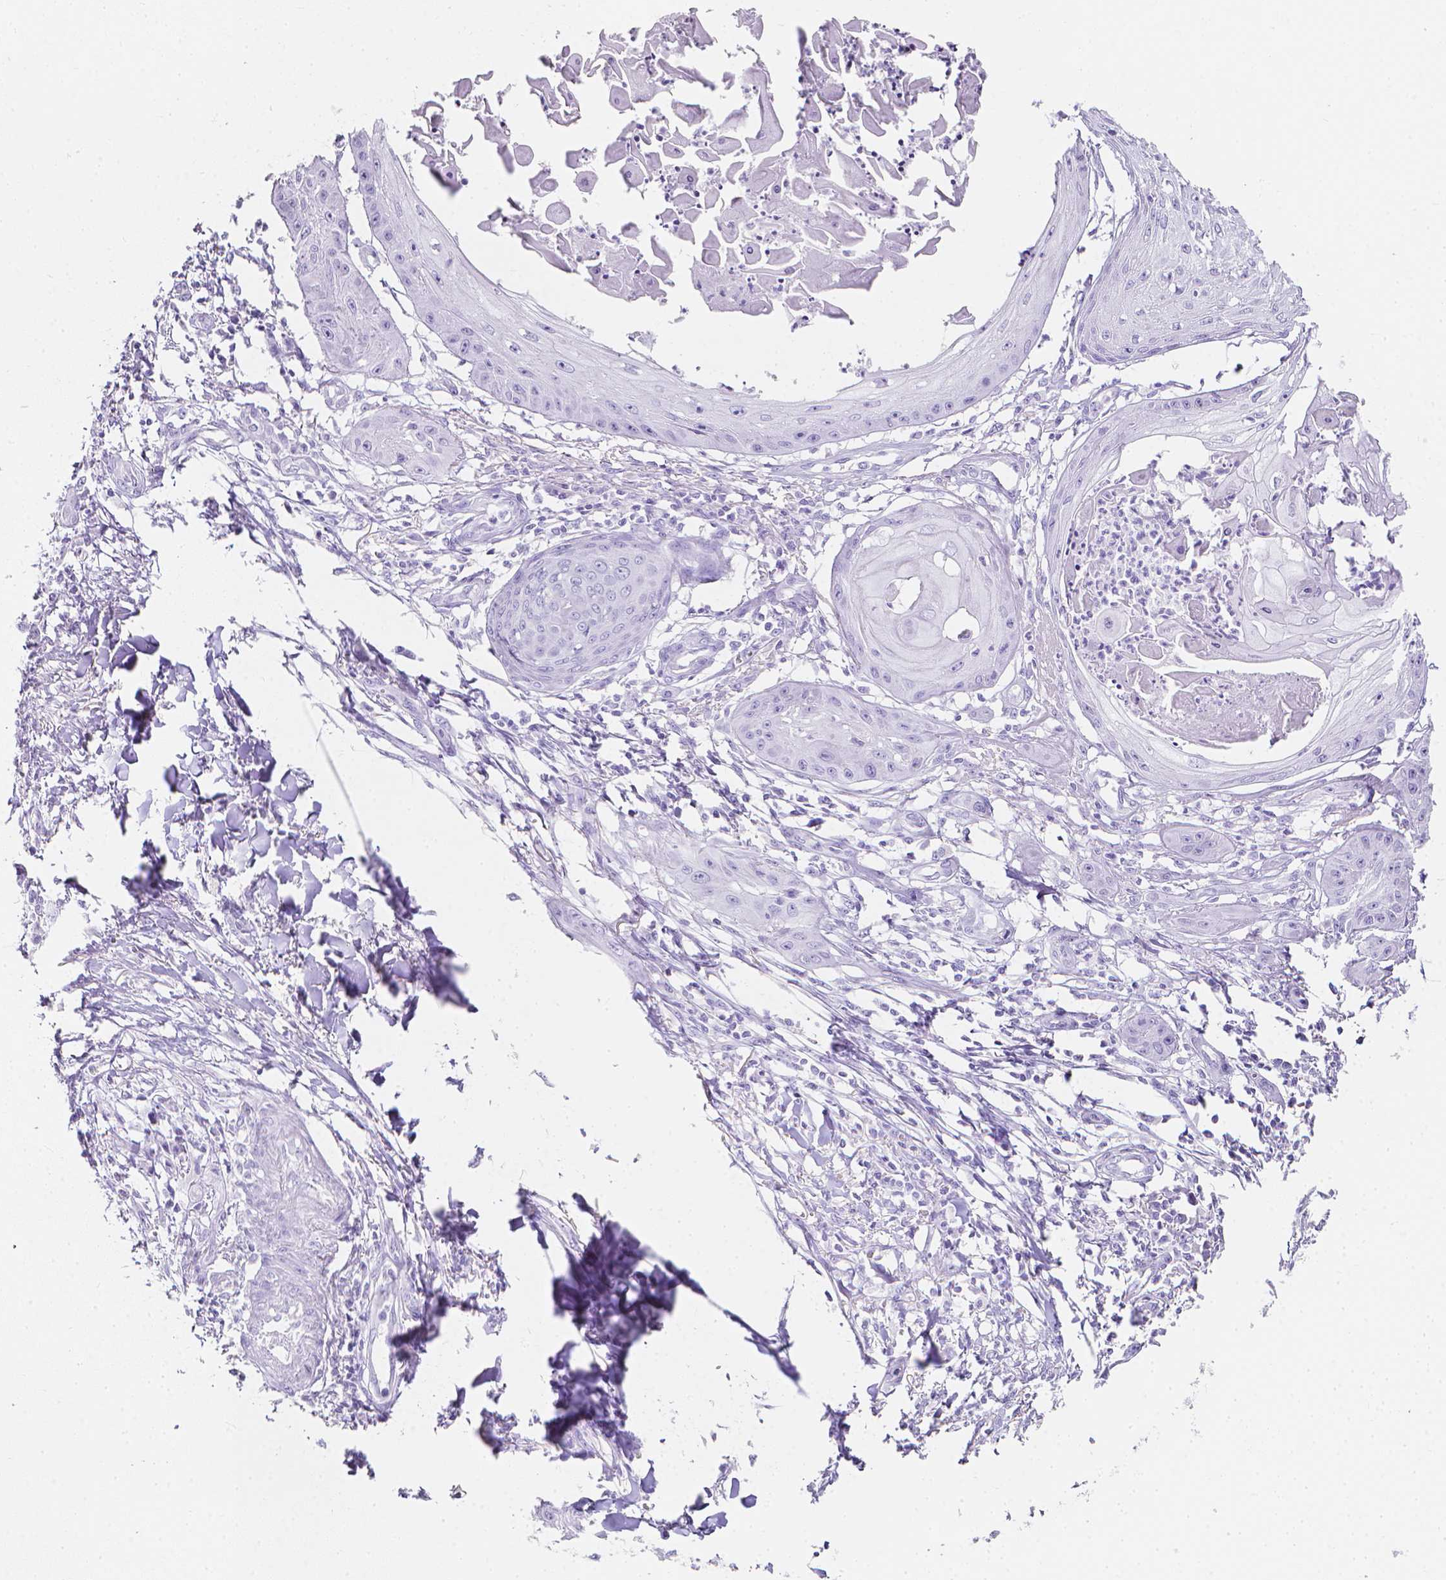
{"staining": {"intensity": "negative", "quantity": "none", "location": "none"}, "tissue": "skin cancer", "cell_type": "Tumor cells", "image_type": "cancer", "snomed": [{"axis": "morphology", "description": "Squamous cell carcinoma, NOS"}, {"axis": "topography", "description": "Skin"}], "caption": "This is an immunohistochemistry (IHC) image of human squamous cell carcinoma (skin). There is no staining in tumor cells.", "gene": "LGALS4", "patient": {"sex": "male", "age": 70}}